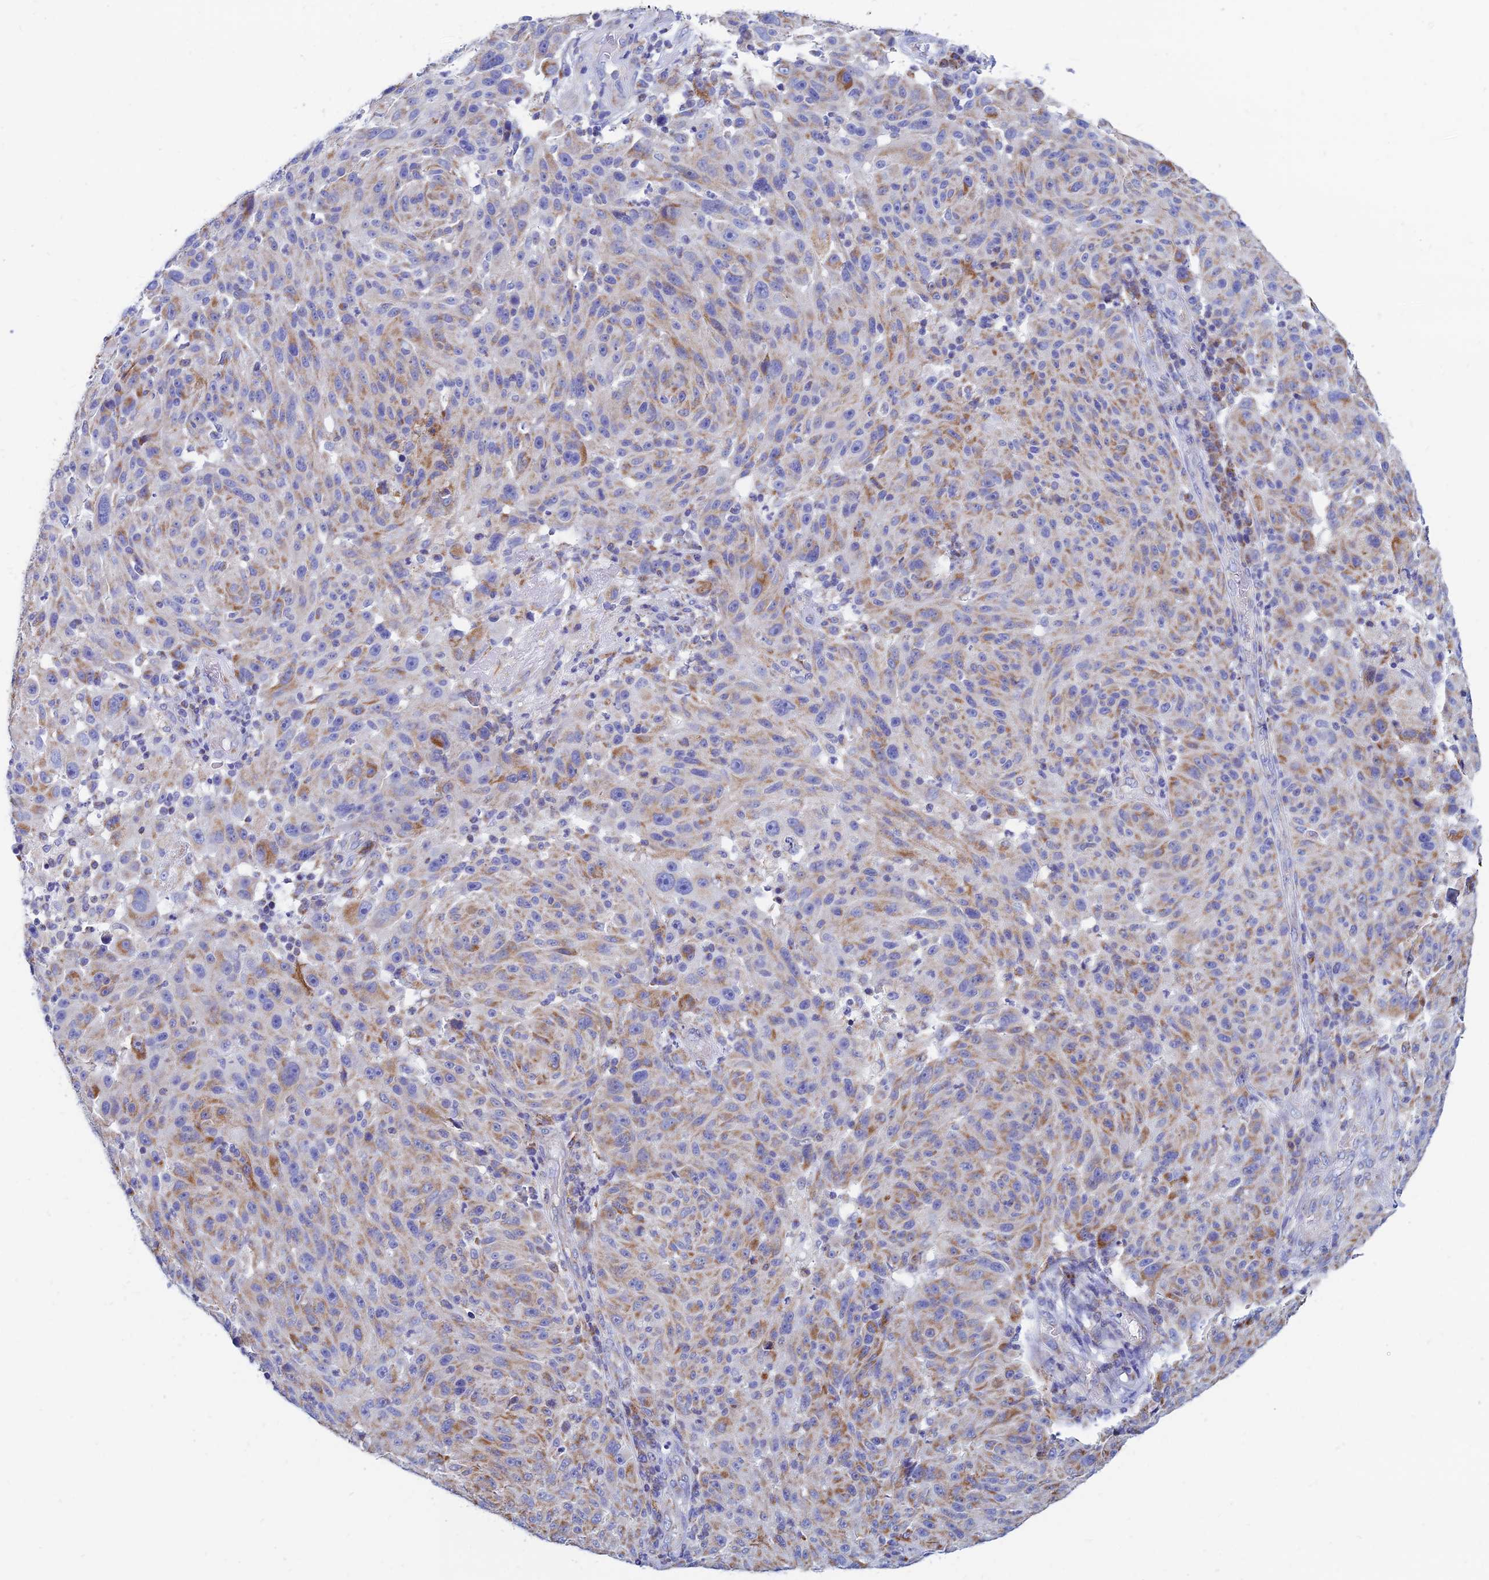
{"staining": {"intensity": "moderate", "quantity": "25%-75%", "location": "cytoplasmic/membranous"}, "tissue": "melanoma", "cell_type": "Tumor cells", "image_type": "cancer", "snomed": [{"axis": "morphology", "description": "Malignant melanoma, NOS"}, {"axis": "topography", "description": "Skin"}], "caption": "Malignant melanoma stained with immunohistochemistry (IHC) reveals moderate cytoplasmic/membranous staining in approximately 25%-75% of tumor cells.", "gene": "MGST1", "patient": {"sex": "male", "age": 53}}